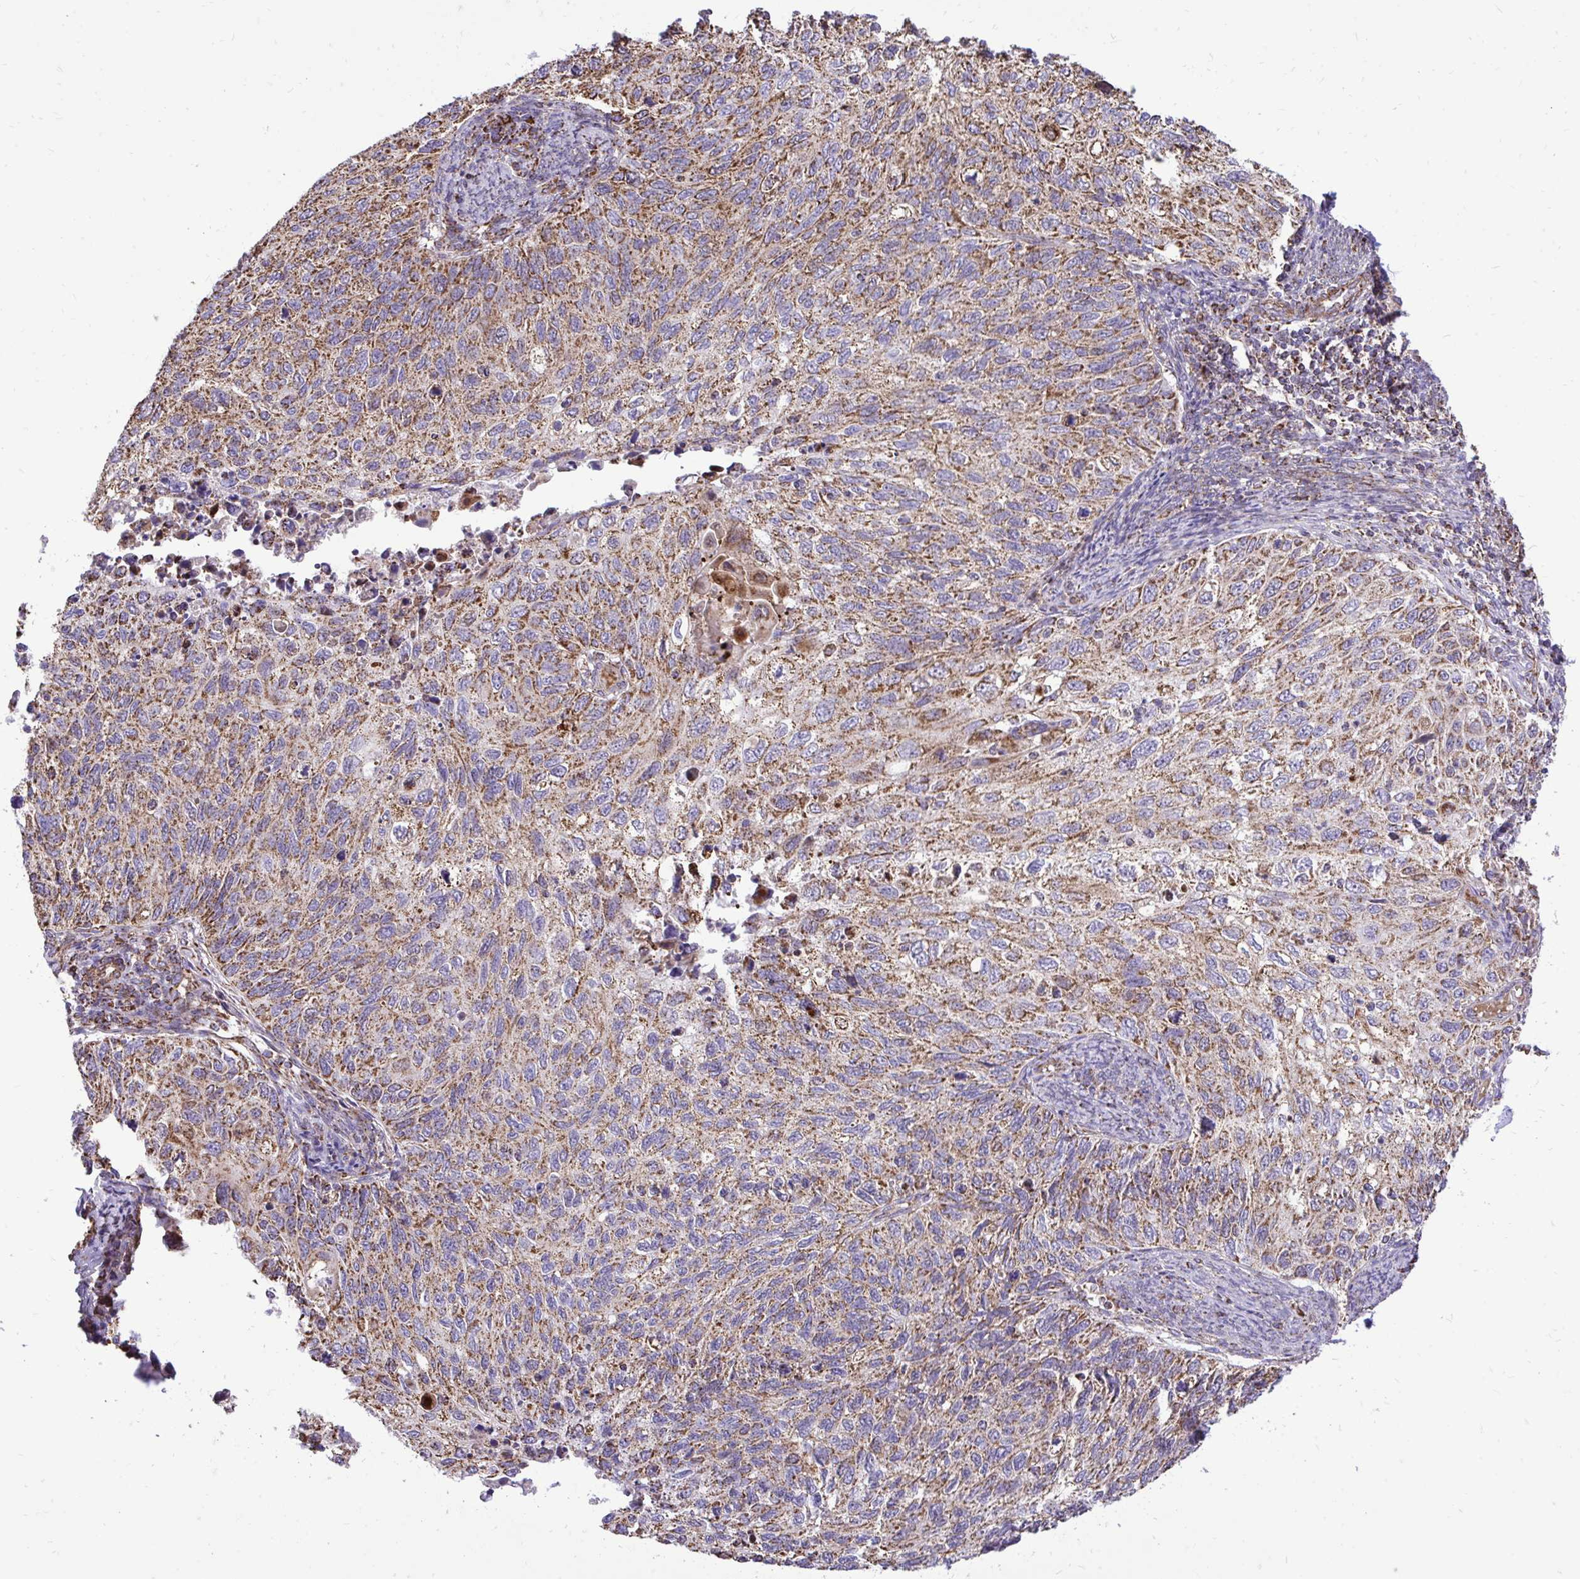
{"staining": {"intensity": "moderate", "quantity": ">75%", "location": "cytoplasmic/membranous"}, "tissue": "cervical cancer", "cell_type": "Tumor cells", "image_type": "cancer", "snomed": [{"axis": "morphology", "description": "Squamous cell carcinoma, NOS"}, {"axis": "topography", "description": "Cervix"}], "caption": "IHC image of neoplastic tissue: cervical cancer (squamous cell carcinoma) stained using immunohistochemistry (IHC) shows medium levels of moderate protein expression localized specifically in the cytoplasmic/membranous of tumor cells, appearing as a cytoplasmic/membranous brown color.", "gene": "UBE2C", "patient": {"sex": "female", "age": 70}}